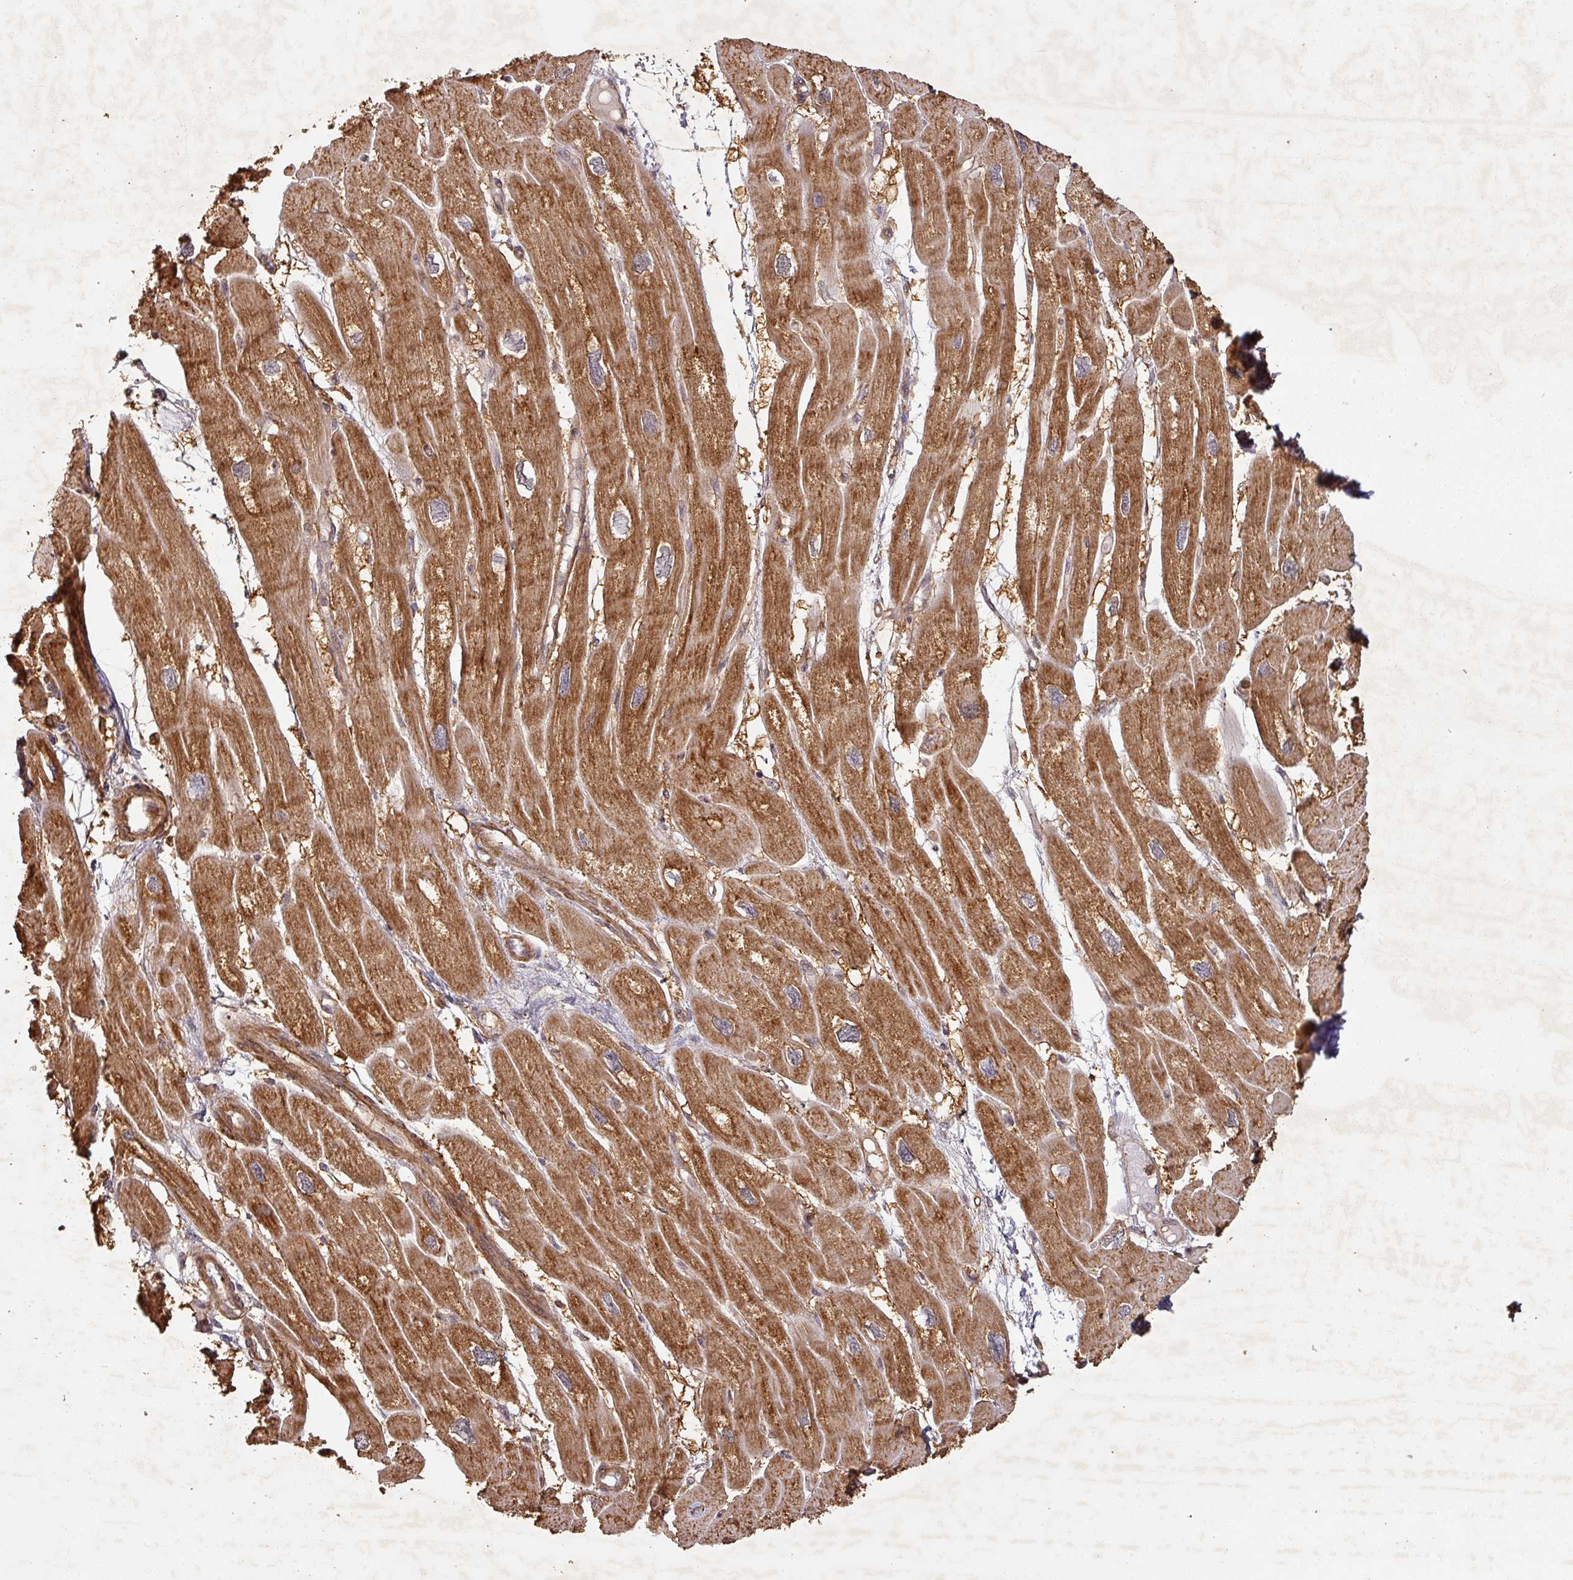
{"staining": {"intensity": "strong", "quantity": ">75%", "location": "cytoplasmic/membranous"}, "tissue": "heart muscle", "cell_type": "Cardiomyocytes", "image_type": "normal", "snomed": [{"axis": "morphology", "description": "Normal tissue, NOS"}, {"axis": "topography", "description": "Heart"}], "caption": "IHC of unremarkable heart muscle reveals high levels of strong cytoplasmic/membranous positivity in about >75% of cardiomyocytes. (IHC, brightfield microscopy, high magnification).", "gene": "ZNF322", "patient": {"sex": "male", "age": 42}}